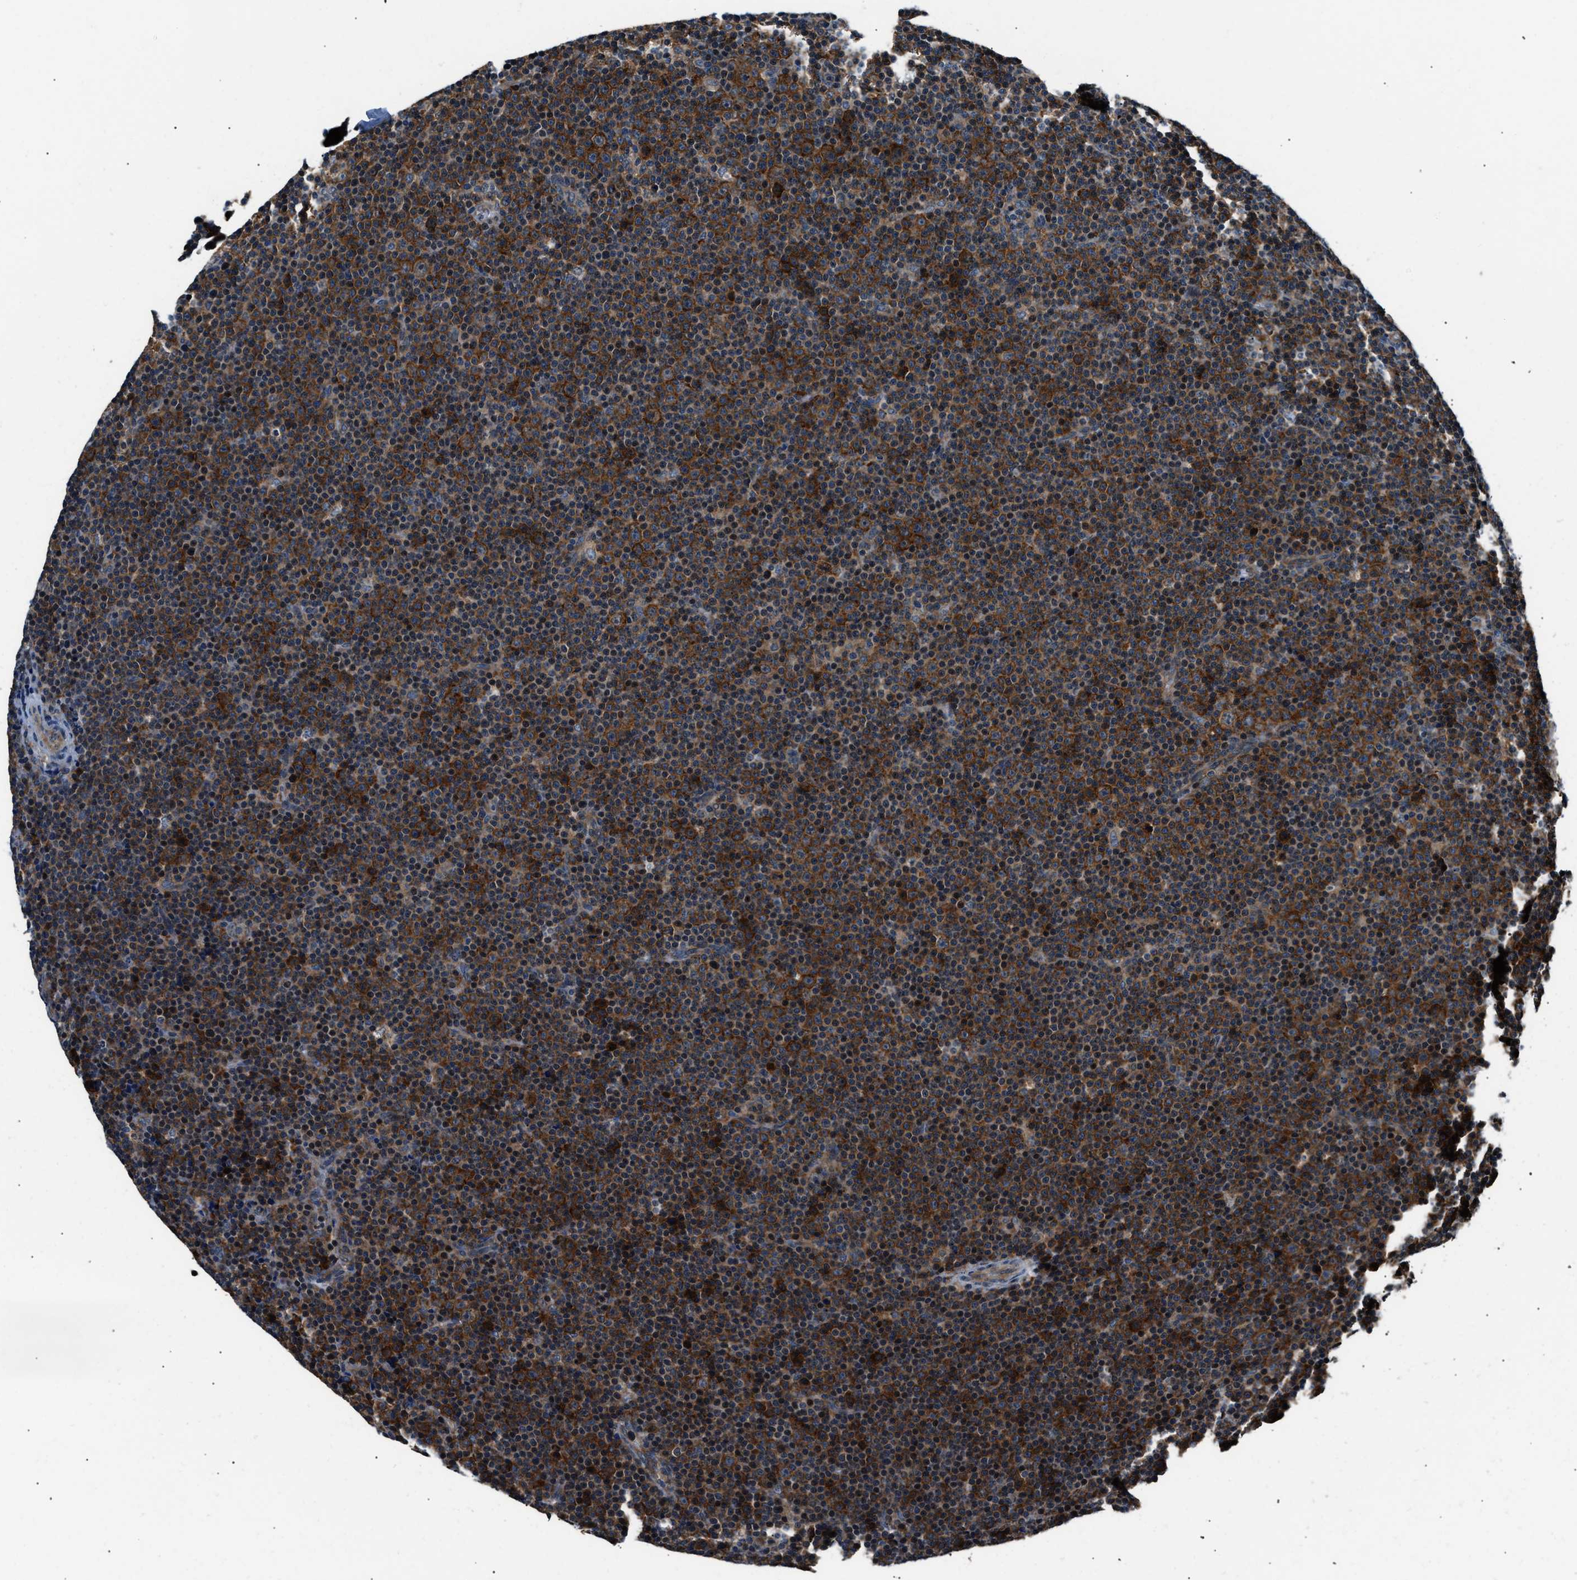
{"staining": {"intensity": "moderate", "quantity": ">75%", "location": "cytoplasmic/membranous"}, "tissue": "lymphoma", "cell_type": "Tumor cells", "image_type": "cancer", "snomed": [{"axis": "morphology", "description": "Malignant lymphoma, non-Hodgkin's type, Low grade"}, {"axis": "topography", "description": "Lymph node"}], "caption": "Malignant lymphoma, non-Hodgkin's type (low-grade) was stained to show a protein in brown. There is medium levels of moderate cytoplasmic/membranous positivity in about >75% of tumor cells. (DAB (3,3'-diaminobenzidine) IHC with brightfield microscopy, high magnification).", "gene": "IMPDH2", "patient": {"sex": "female", "age": 67}}